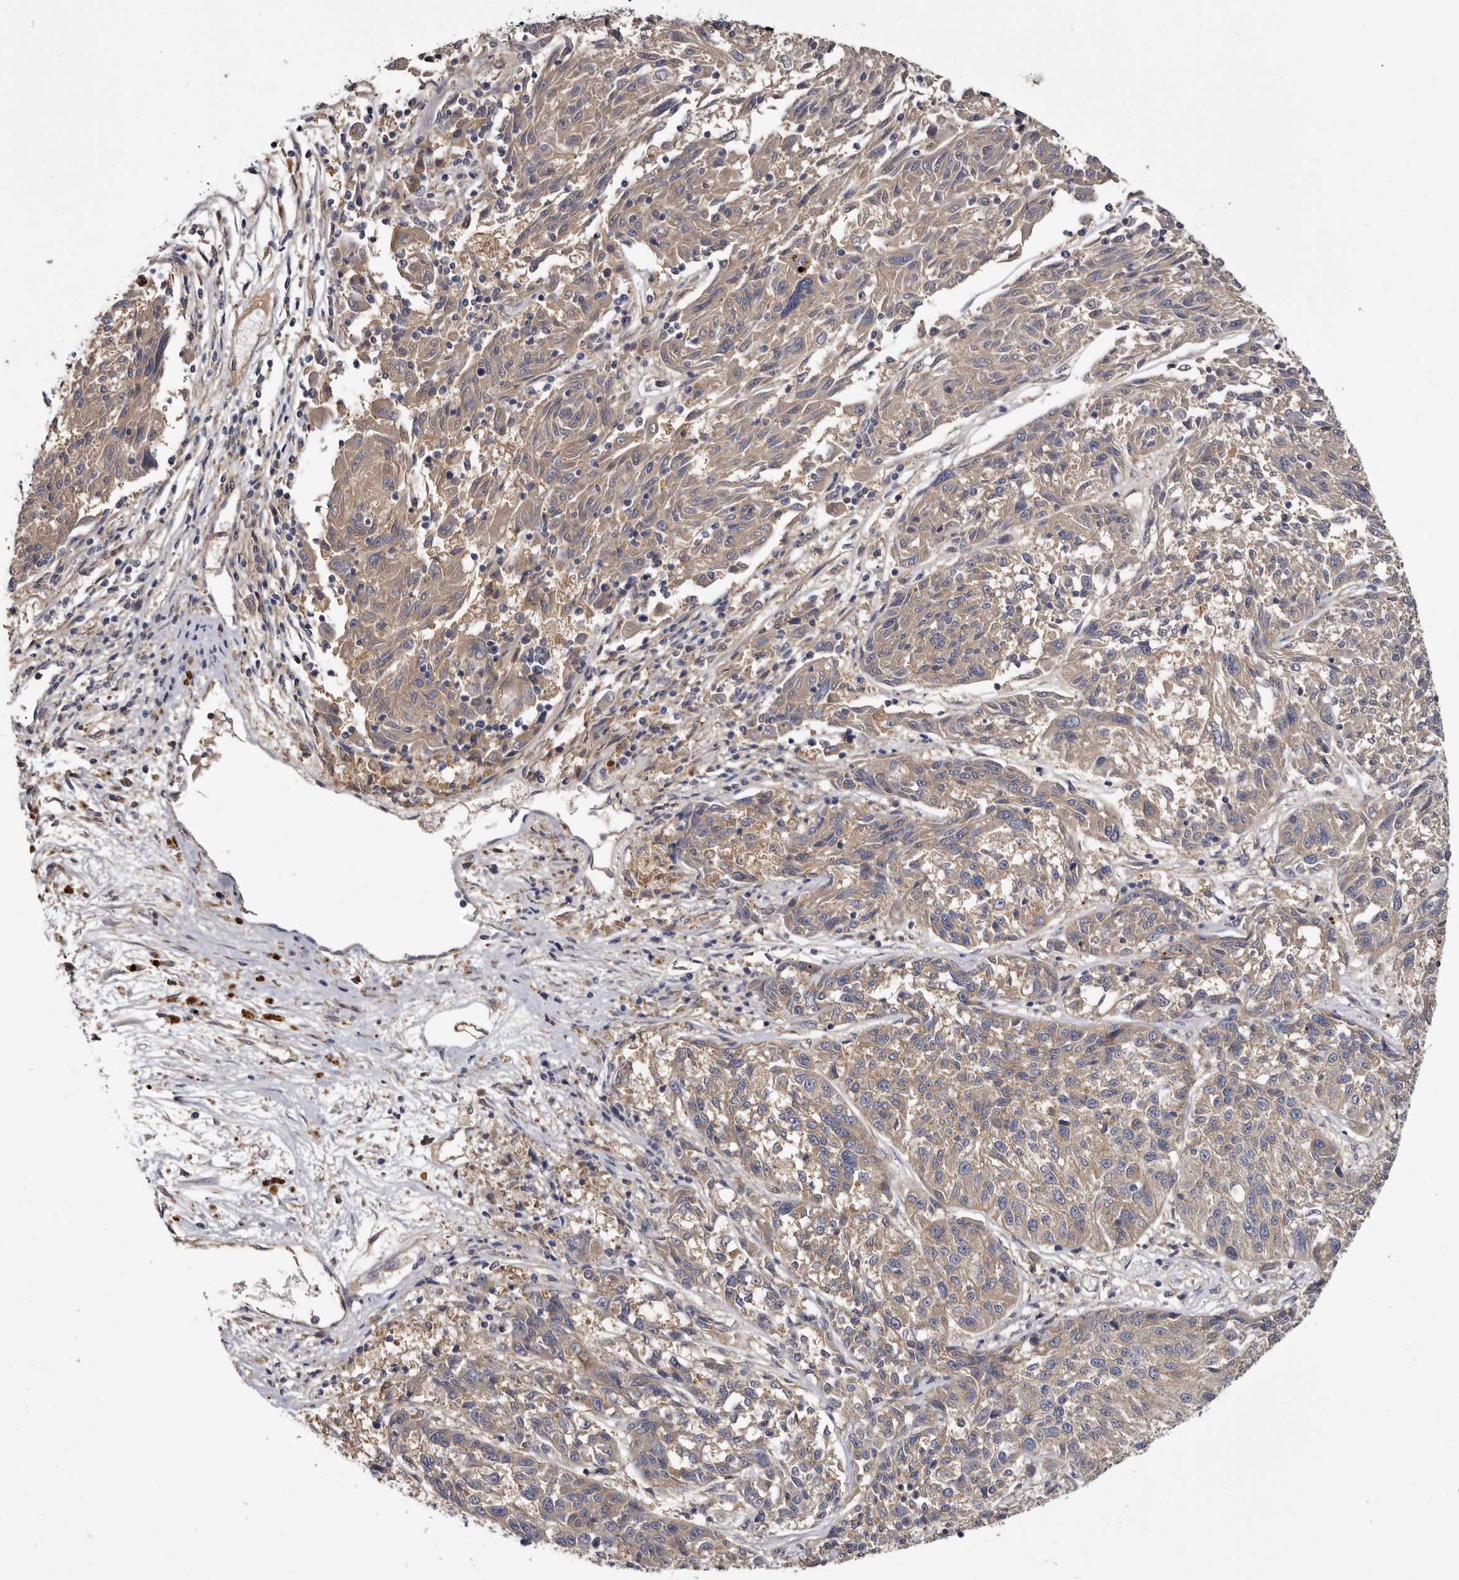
{"staining": {"intensity": "weak", "quantity": "25%-75%", "location": "cytoplasmic/membranous"}, "tissue": "melanoma", "cell_type": "Tumor cells", "image_type": "cancer", "snomed": [{"axis": "morphology", "description": "Malignant melanoma, NOS"}, {"axis": "topography", "description": "Skin"}], "caption": "Protein analysis of malignant melanoma tissue exhibits weak cytoplasmic/membranous staining in about 25%-75% of tumor cells. Using DAB (3,3'-diaminobenzidine) (brown) and hematoxylin (blue) stains, captured at high magnification using brightfield microscopy.", "gene": "INKA2", "patient": {"sex": "male", "age": 53}}